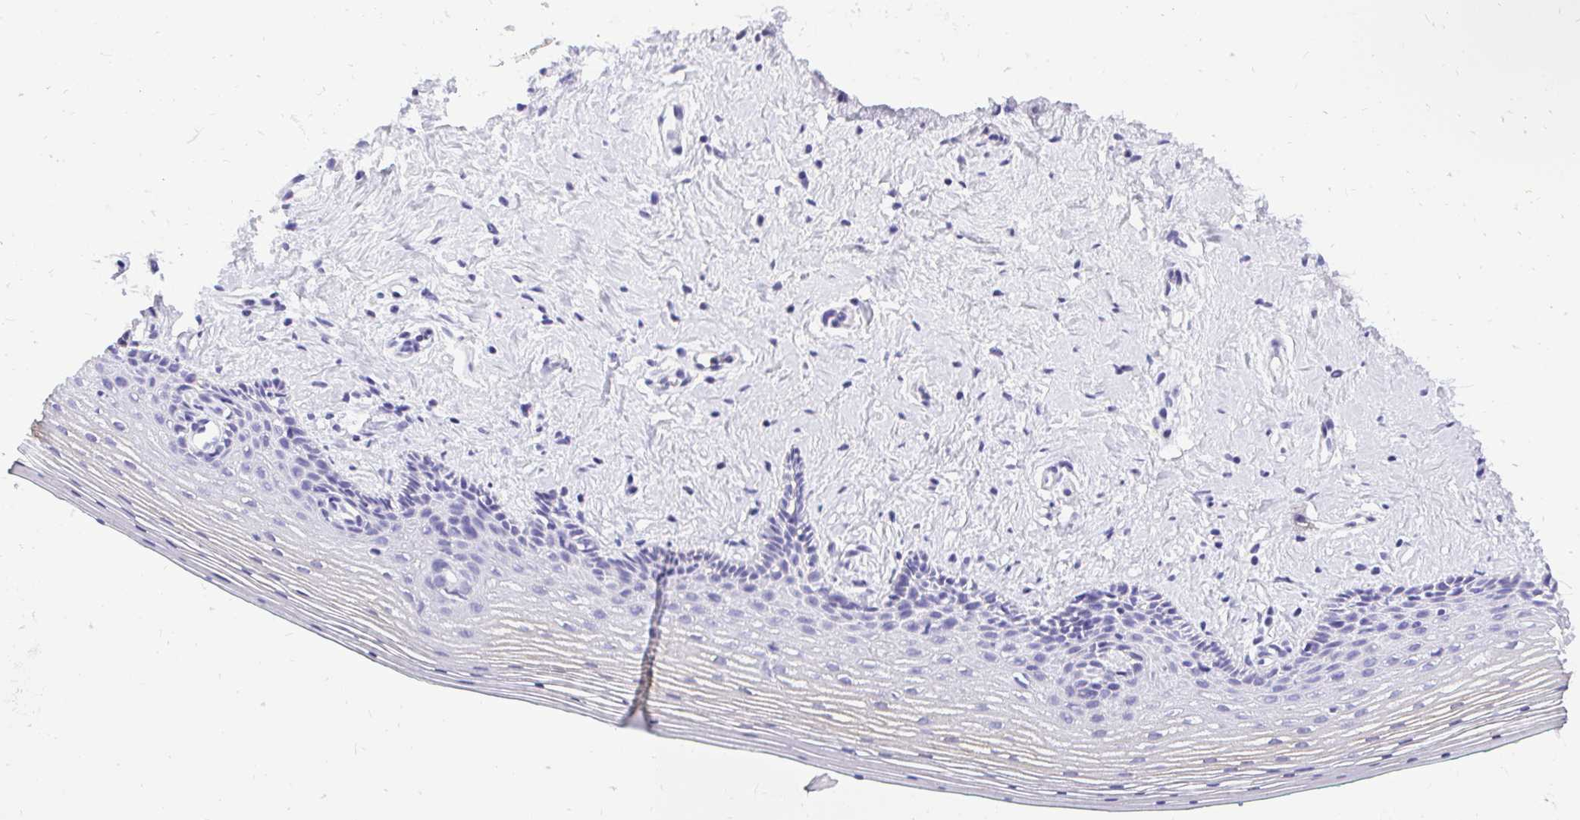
{"staining": {"intensity": "negative", "quantity": "none", "location": "none"}, "tissue": "vagina", "cell_type": "Squamous epithelial cells", "image_type": "normal", "snomed": [{"axis": "morphology", "description": "Normal tissue, NOS"}, {"axis": "topography", "description": "Vagina"}], "caption": "IHC histopathology image of normal vagina: vagina stained with DAB exhibits no significant protein staining in squamous epithelial cells. (DAB IHC, high magnification).", "gene": "FATE1", "patient": {"sex": "female", "age": 42}}